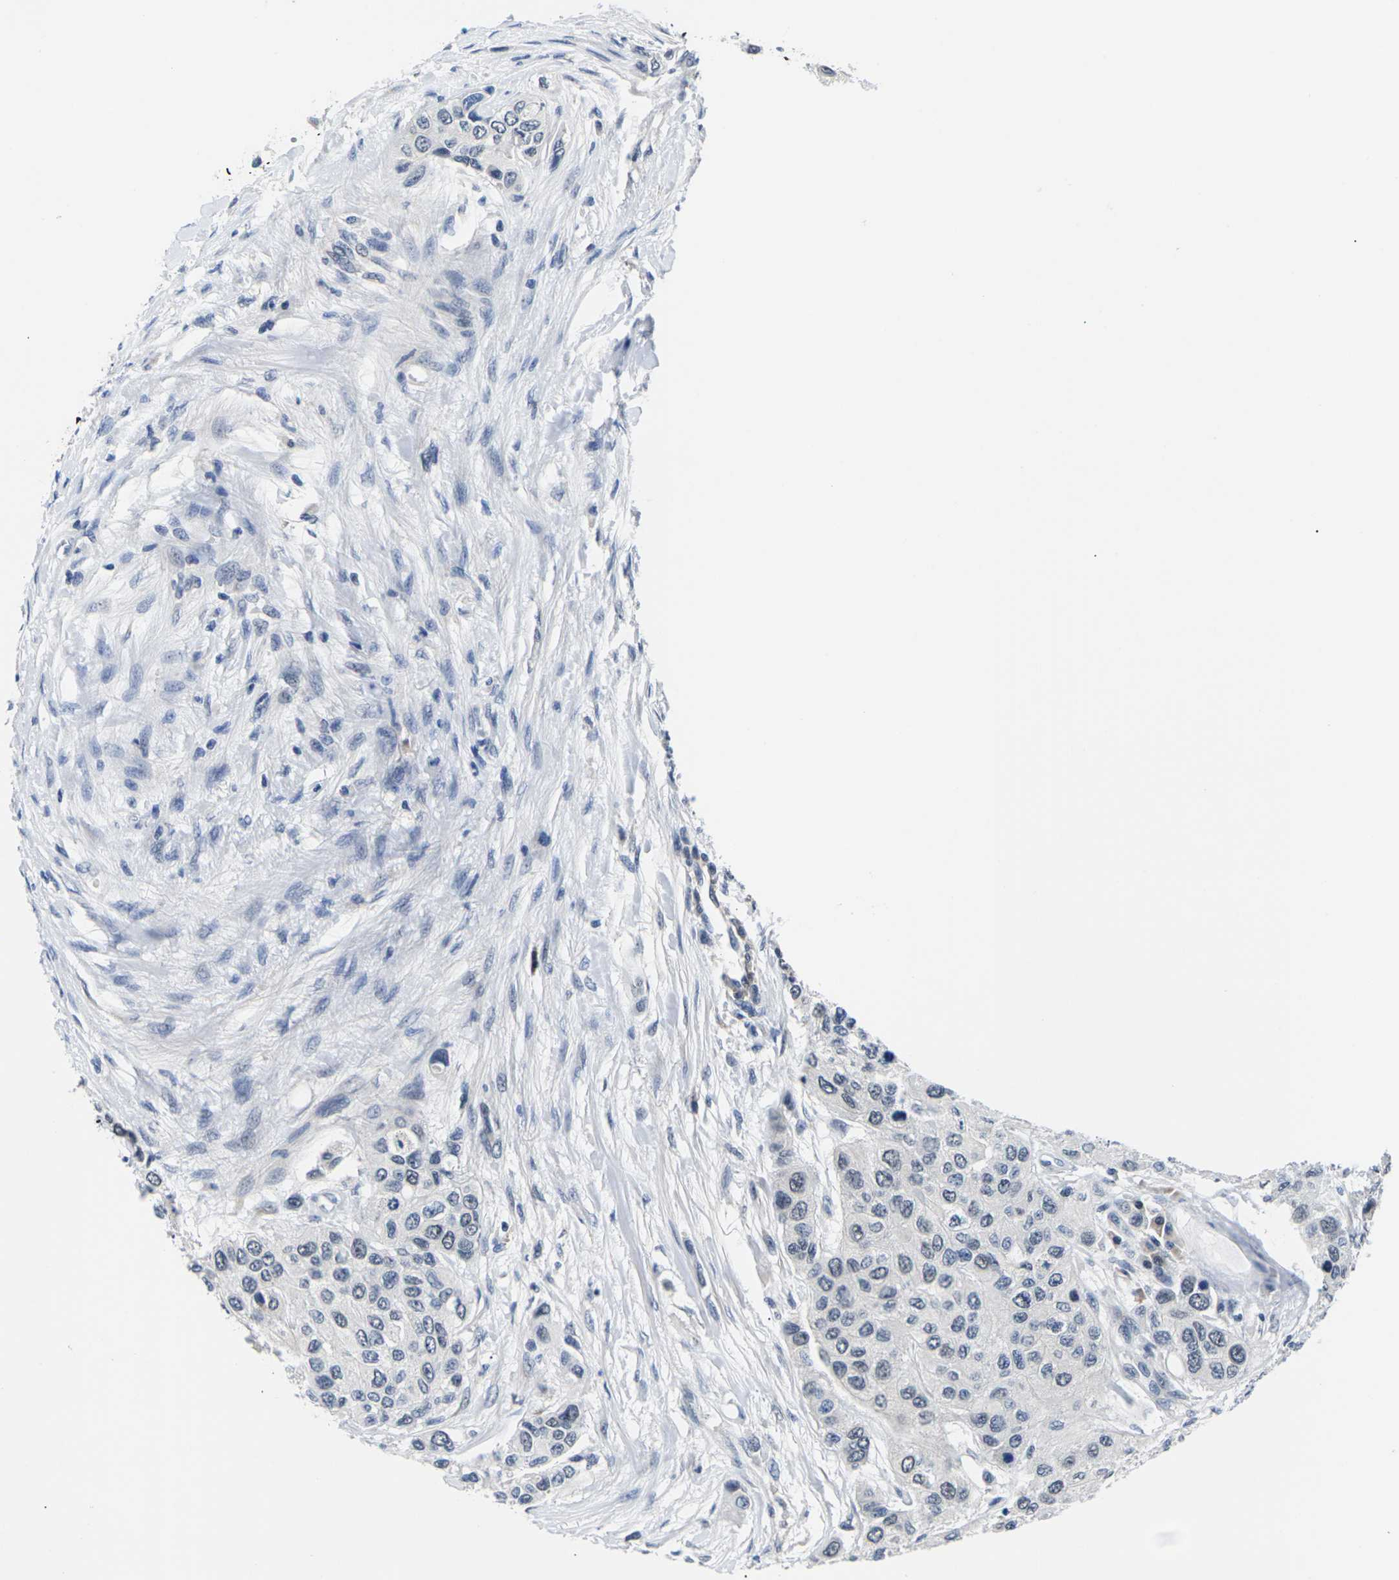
{"staining": {"intensity": "negative", "quantity": "none", "location": "none"}, "tissue": "urothelial cancer", "cell_type": "Tumor cells", "image_type": "cancer", "snomed": [{"axis": "morphology", "description": "Urothelial carcinoma, High grade"}, {"axis": "topography", "description": "Urinary bladder"}], "caption": "Urothelial cancer was stained to show a protein in brown. There is no significant positivity in tumor cells. The staining is performed using DAB (3,3'-diaminobenzidine) brown chromogen with nuclei counter-stained in using hematoxylin.", "gene": "ST6GAL2", "patient": {"sex": "female", "age": 56}}